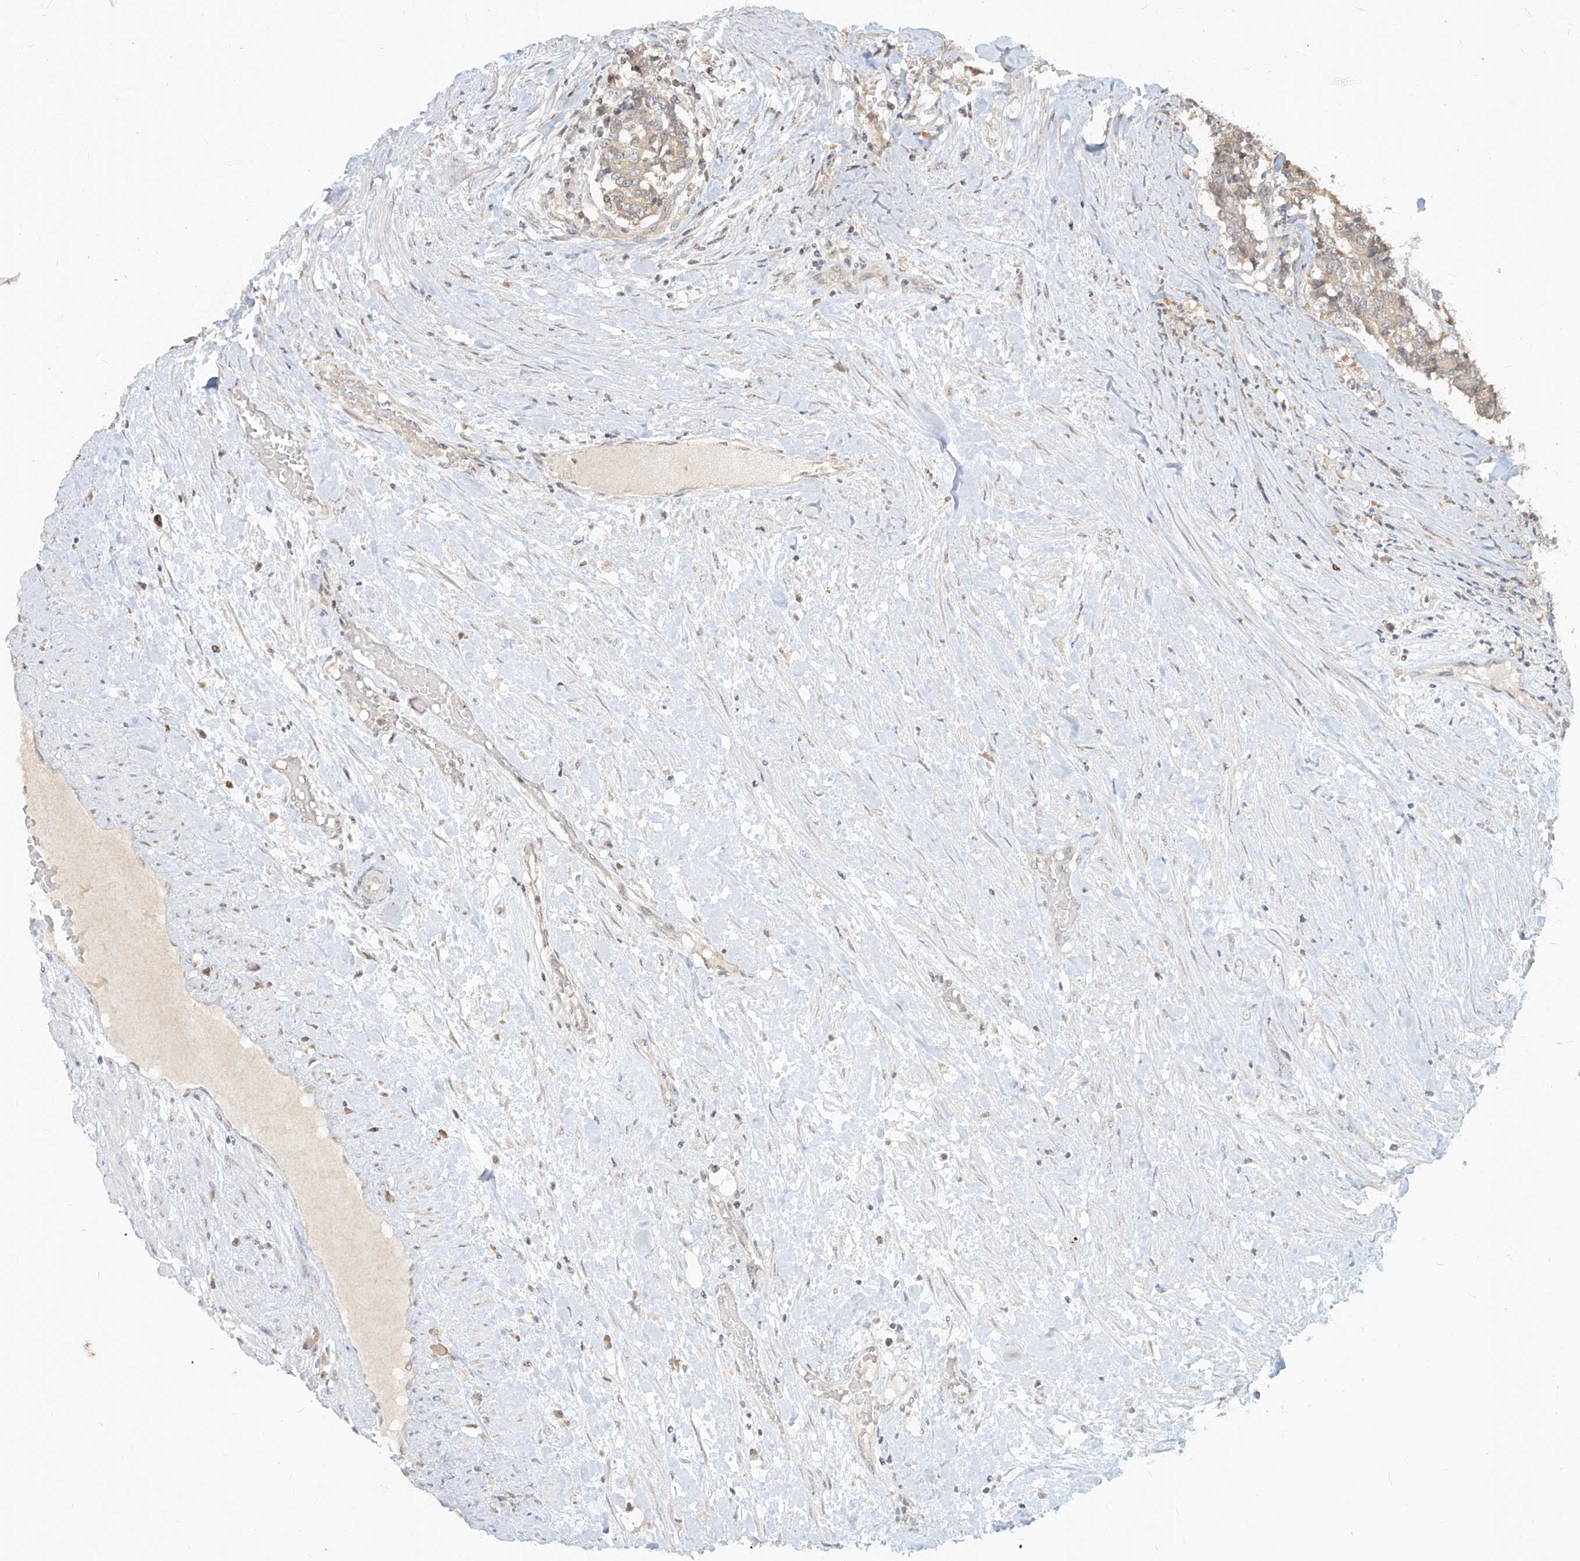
{"staining": {"intensity": "negative", "quantity": "none", "location": "none"}, "tissue": "prostate cancer", "cell_type": "Tumor cells", "image_type": "cancer", "snomed": [{"axis": "morphology", "description": "Normal tissue, NOS"}, {"axis": "morphology", "description": "Adenocarcinoma, High grade"}, {"axis": "topography", "description": "Prostate"}, {"axis": "topography", "description": "Seminal veicle"}], "caption": "High power microscopy micrograph of an IHC photomicrograph of adenocarcinoma (high-grade) (prostate), revealing no significant staining in tumor cells. Nuclei are stained in blue.", "gene": "UBE2K", "patient": {"sex": "male", "age": 55}}